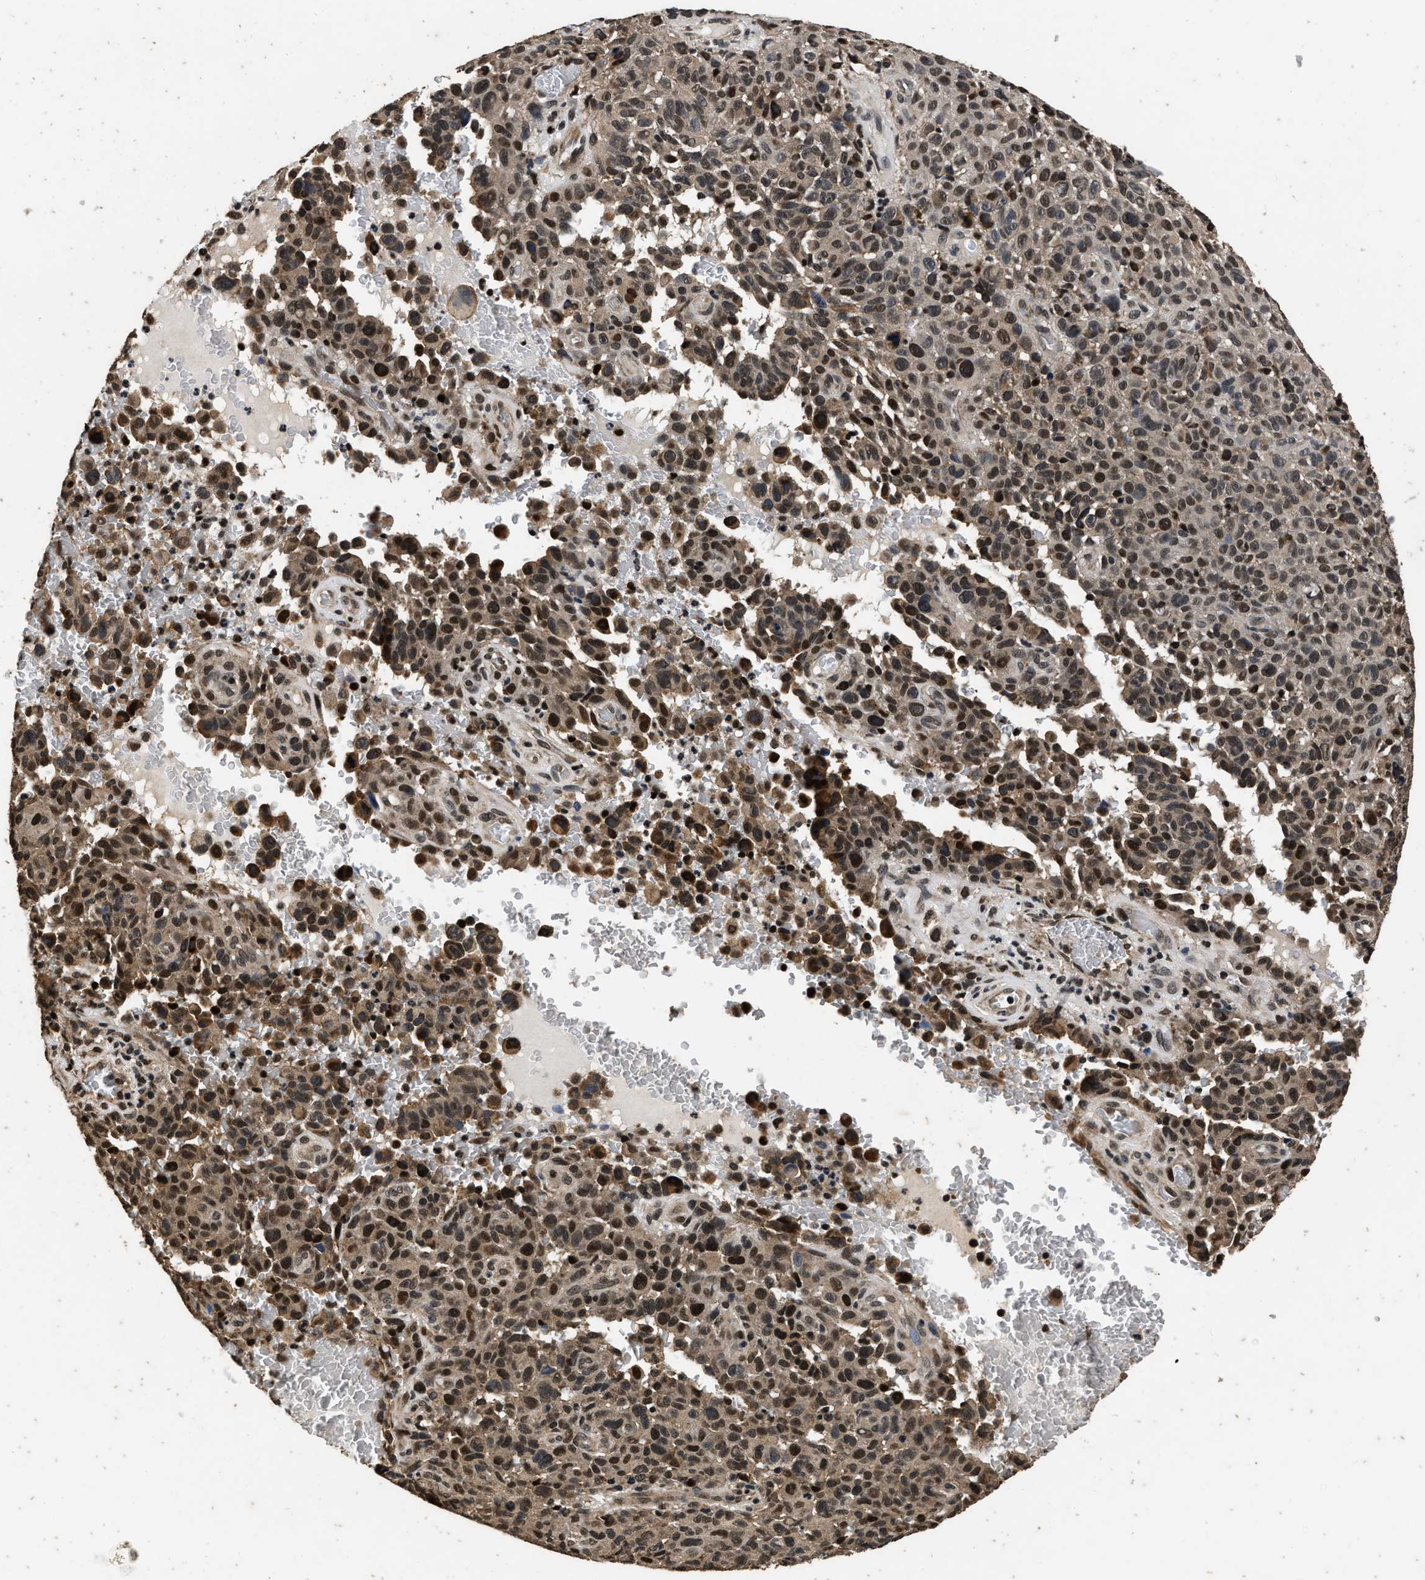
{"staining": {"intensity": "strong", "quantity": ">75%", "location": "cytoplasmic/membranous,nuclear"}, "tissue": "melanoma", "cell_type": "Tumor cells", "image_type": "cancer", "snomed": [{"axis": "morphology", "description": "Malignant melanoma, NOS"}, {"axis": "topography", "description": "Skin"}], "caption": "Melanoma stained with a protein marker shows strong staining in tumor cells.", "gene": "CSTF1", "patient": {"sex": "female", "age": 82}}